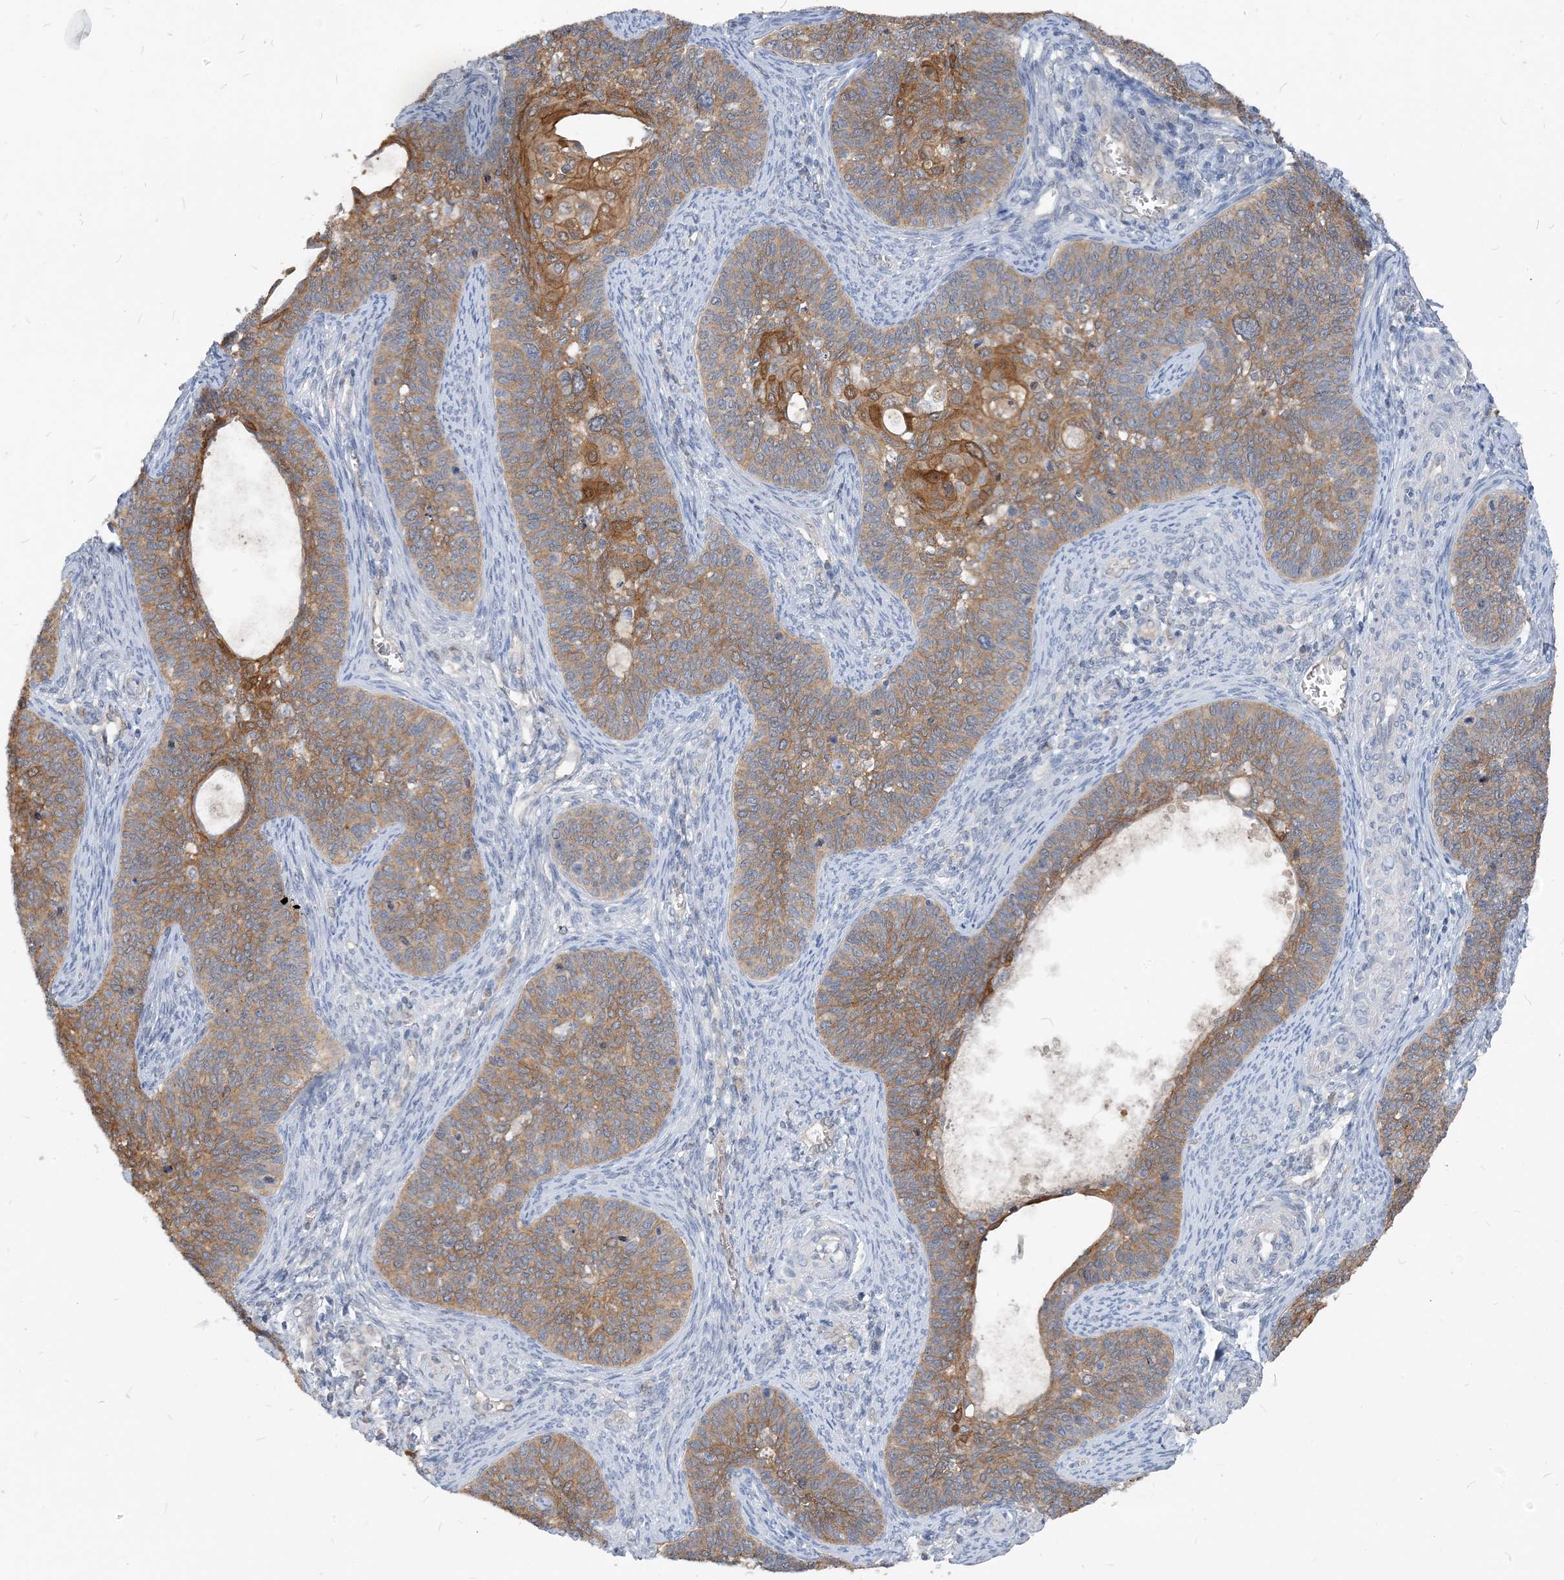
{"staining": {"intensity": "moderate", "quantity": ">75%", "location": "cytoplasmic/membranous"}, "tissue": "cervical cancer", "cell_type": "Tumor cells", "image_type": "cancer", "snomed": [{"axis": "morphology", "description": "Squamous cell carcinoma, NOS"}, {"axis": "topography", "description": "Cervix"}], "caption": "This is an image of immunohistochemistry (IHC) staining of squamous cell carcinoma (cervical), which shows moderate expression in the cytoplasmic/membranous of tumor cells.", "gene": "NCOA7", "patient": {"sex": "female", "age": 33}}